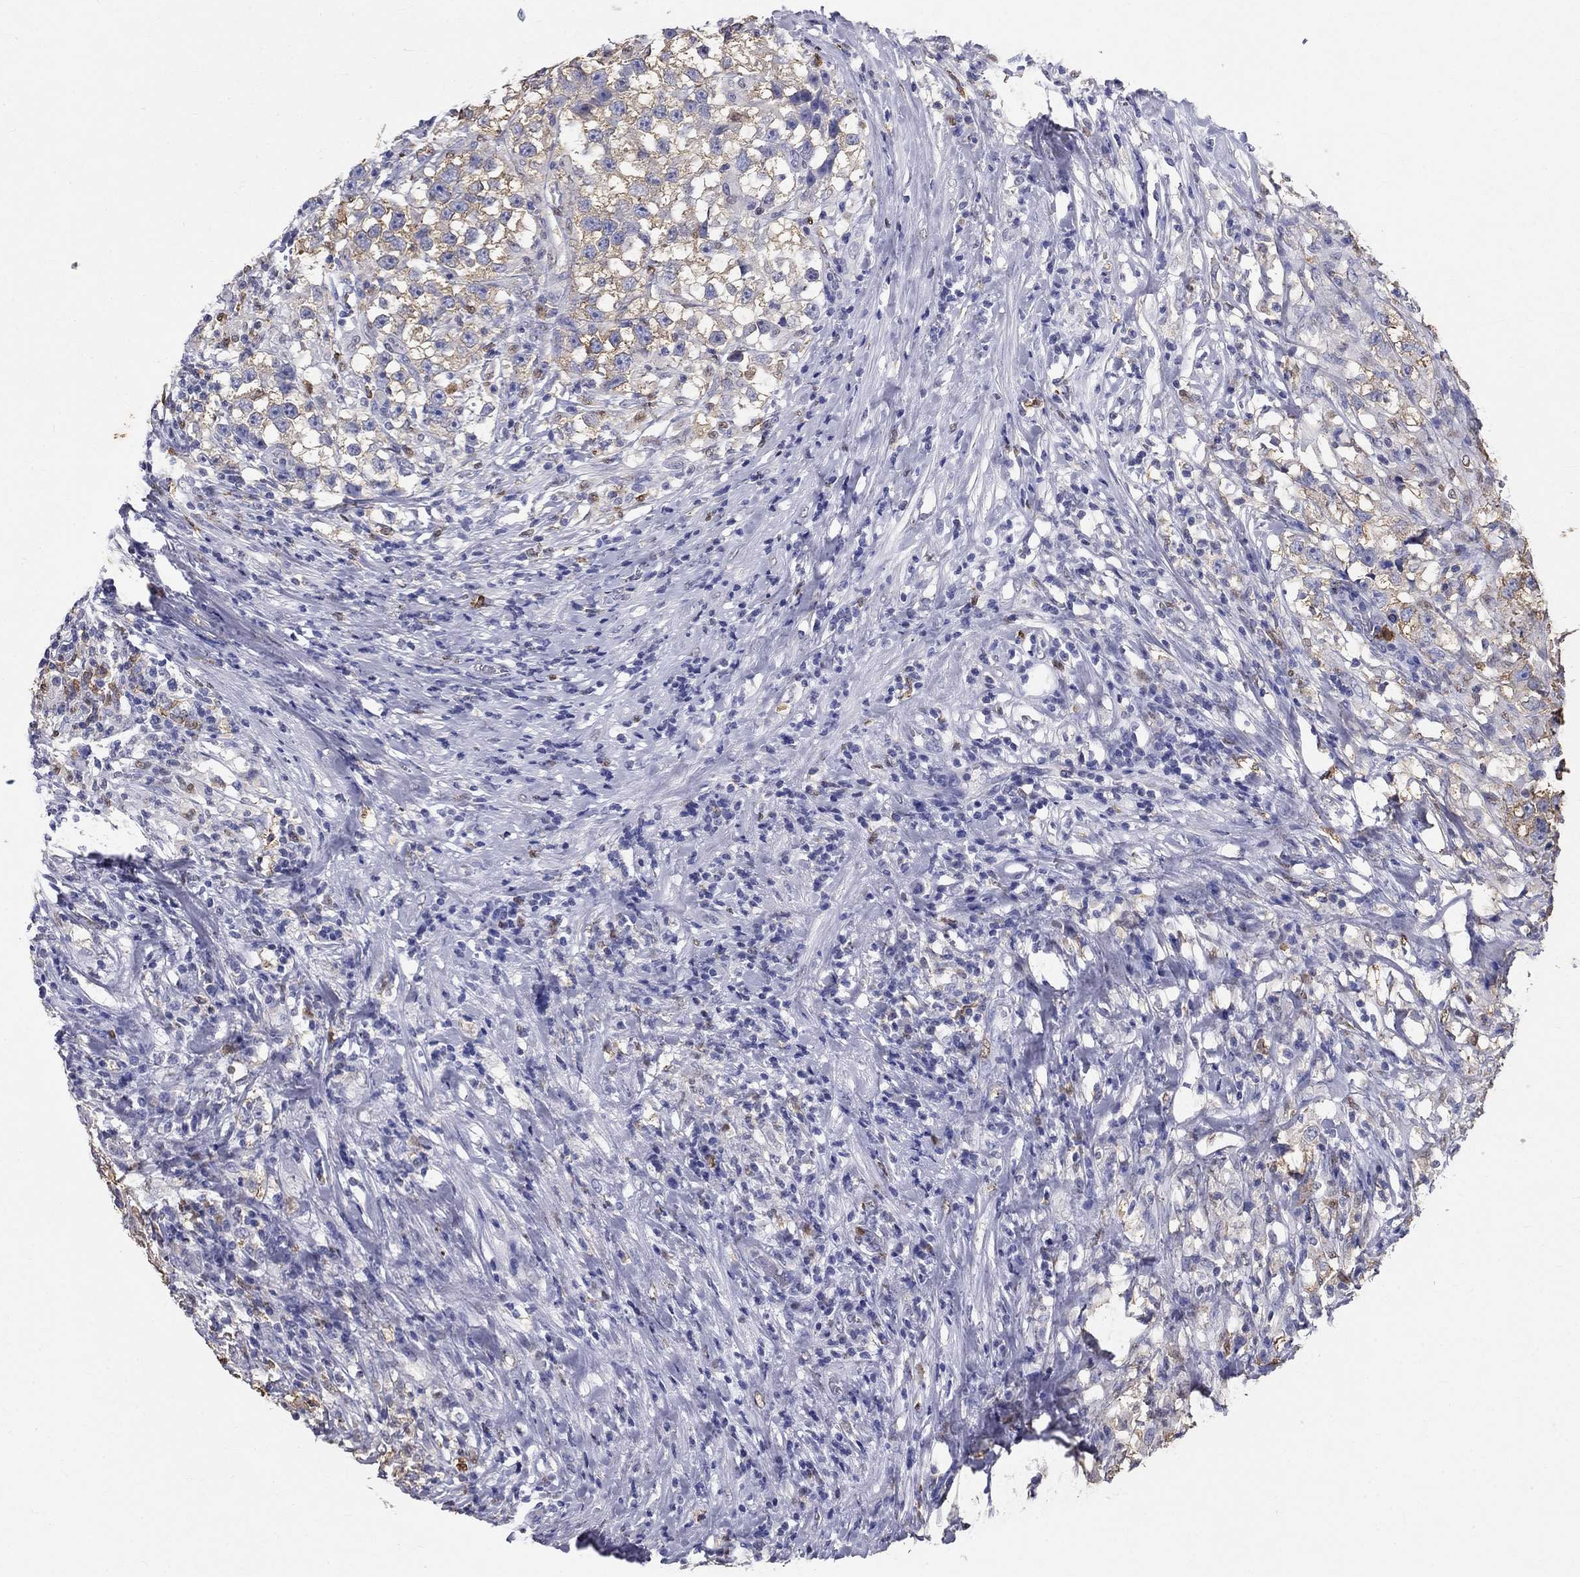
{"staining": {"intensity": "weak", "quantity": "25%-75%", "location": "cytoplasmic/membranous"}, "tissue": "testis cancer", "cell_type": "Tumor cells", "image_type": "cancer", "snomed": [{"axis": "morphology", "description": "Seminoma, NOS"}, {"axis": "topography", "description": "Testis"}], "caption": "Brown immunohistochemical staining in human testis cancer shows weak cytoplasmic/membranous expression in about 25%-75% of tumor cells.", "gene": "IGSF8", "patient": {"sex": "male", "age": 46}}